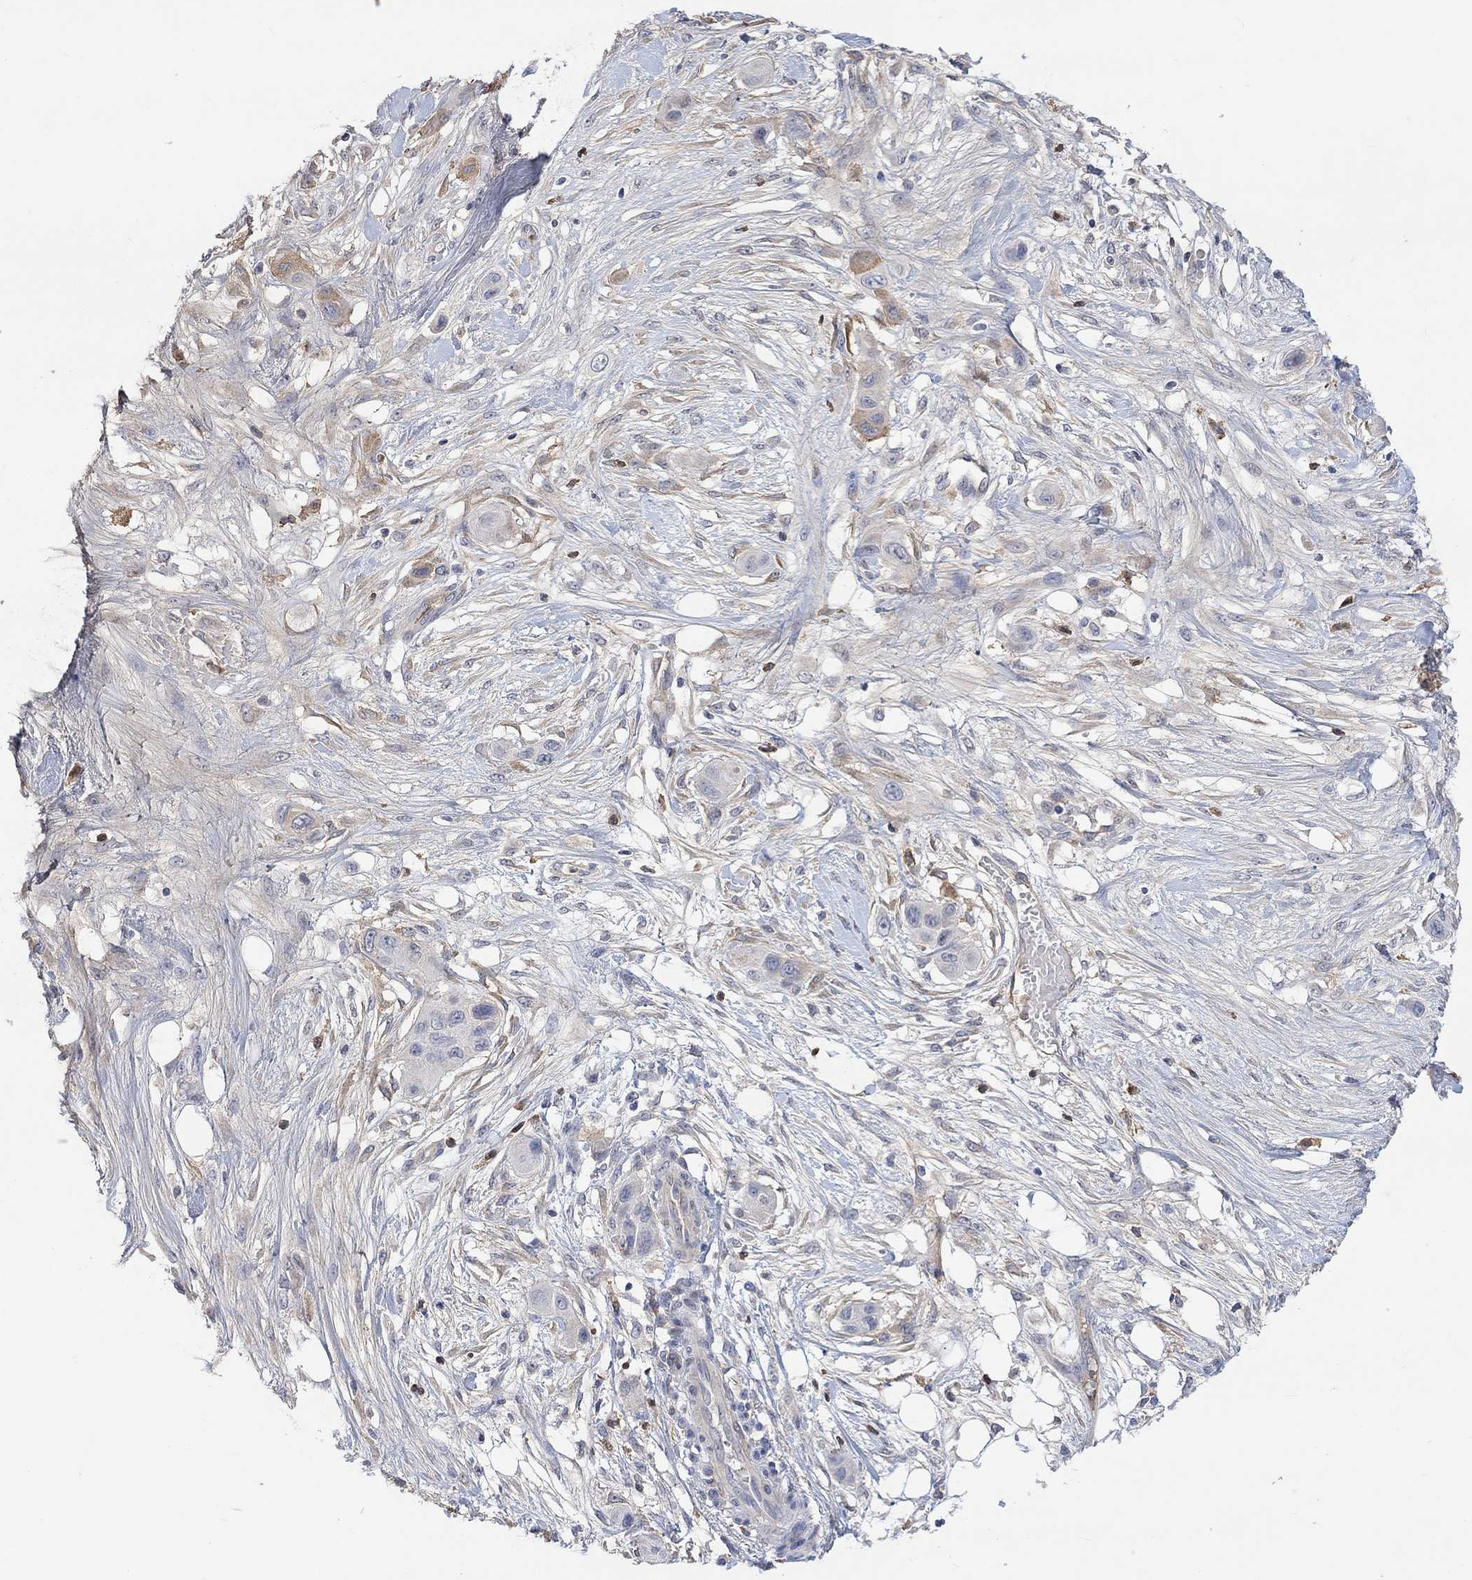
{"staining": {"intensity": "moderate", "quantity": "<25%", "location": "cytoplasmic/membranous"}, "tissue": "skin cancer", "cell_type": "Tumor cells", "image_type": "cancer", "snomed": [{"axis": "morphology", "description": "Squamous cell carcinoma, NOS"}, {"axis": "topography", "description": "Skin"}], "caption": "Moderate cytoplasmic/membranous expression is seen in about <25% of tumor cells in skin cancer. (DAB = brown stain, brightfield microscopy at high magnification).", "gene": "MSTN", "patient": {"sex": "male", "age": 79}}